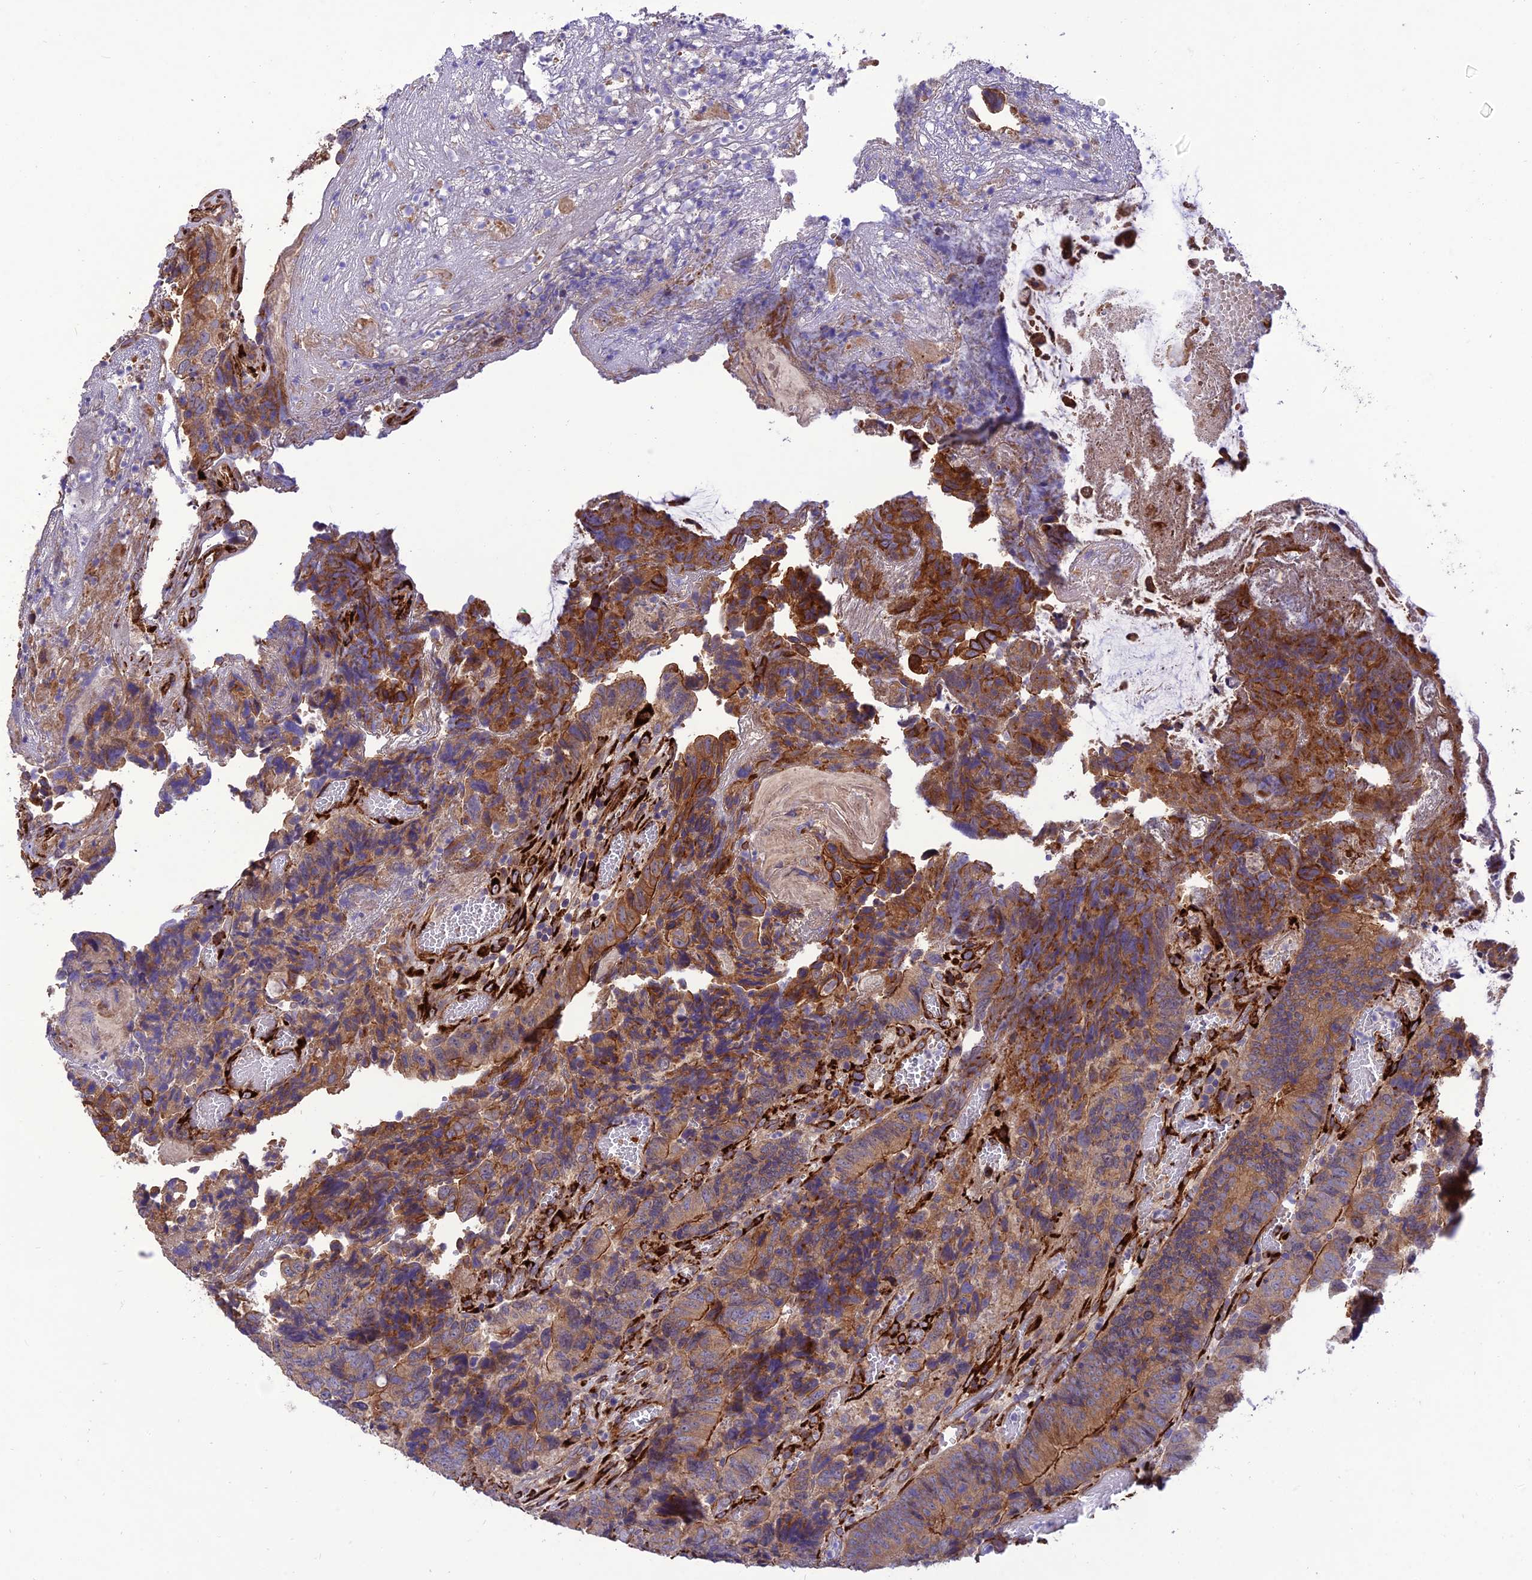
{"staining": {"intensity": "strong", "quantity": ">75%", "location": "cytoplasmic/membranous"}, "tissue": "colorectal cancer", "cell_type": "Tumor cells", "image_type": "cancer", "snomed": [{"axis": "morphology", "description": "Adenocarcinoma, NOS"}, {"axis": "topography", "description": "Colon"}], "caption": "Immunohistochemical staining of colorectal cancer (adenocarcinoma) demonstrates strong cytoplasmic/membranous protein staining in approximately >75% of tumor cells.", "gene": "CRTAP", "patient": {"sex": "female", "age": 67}}